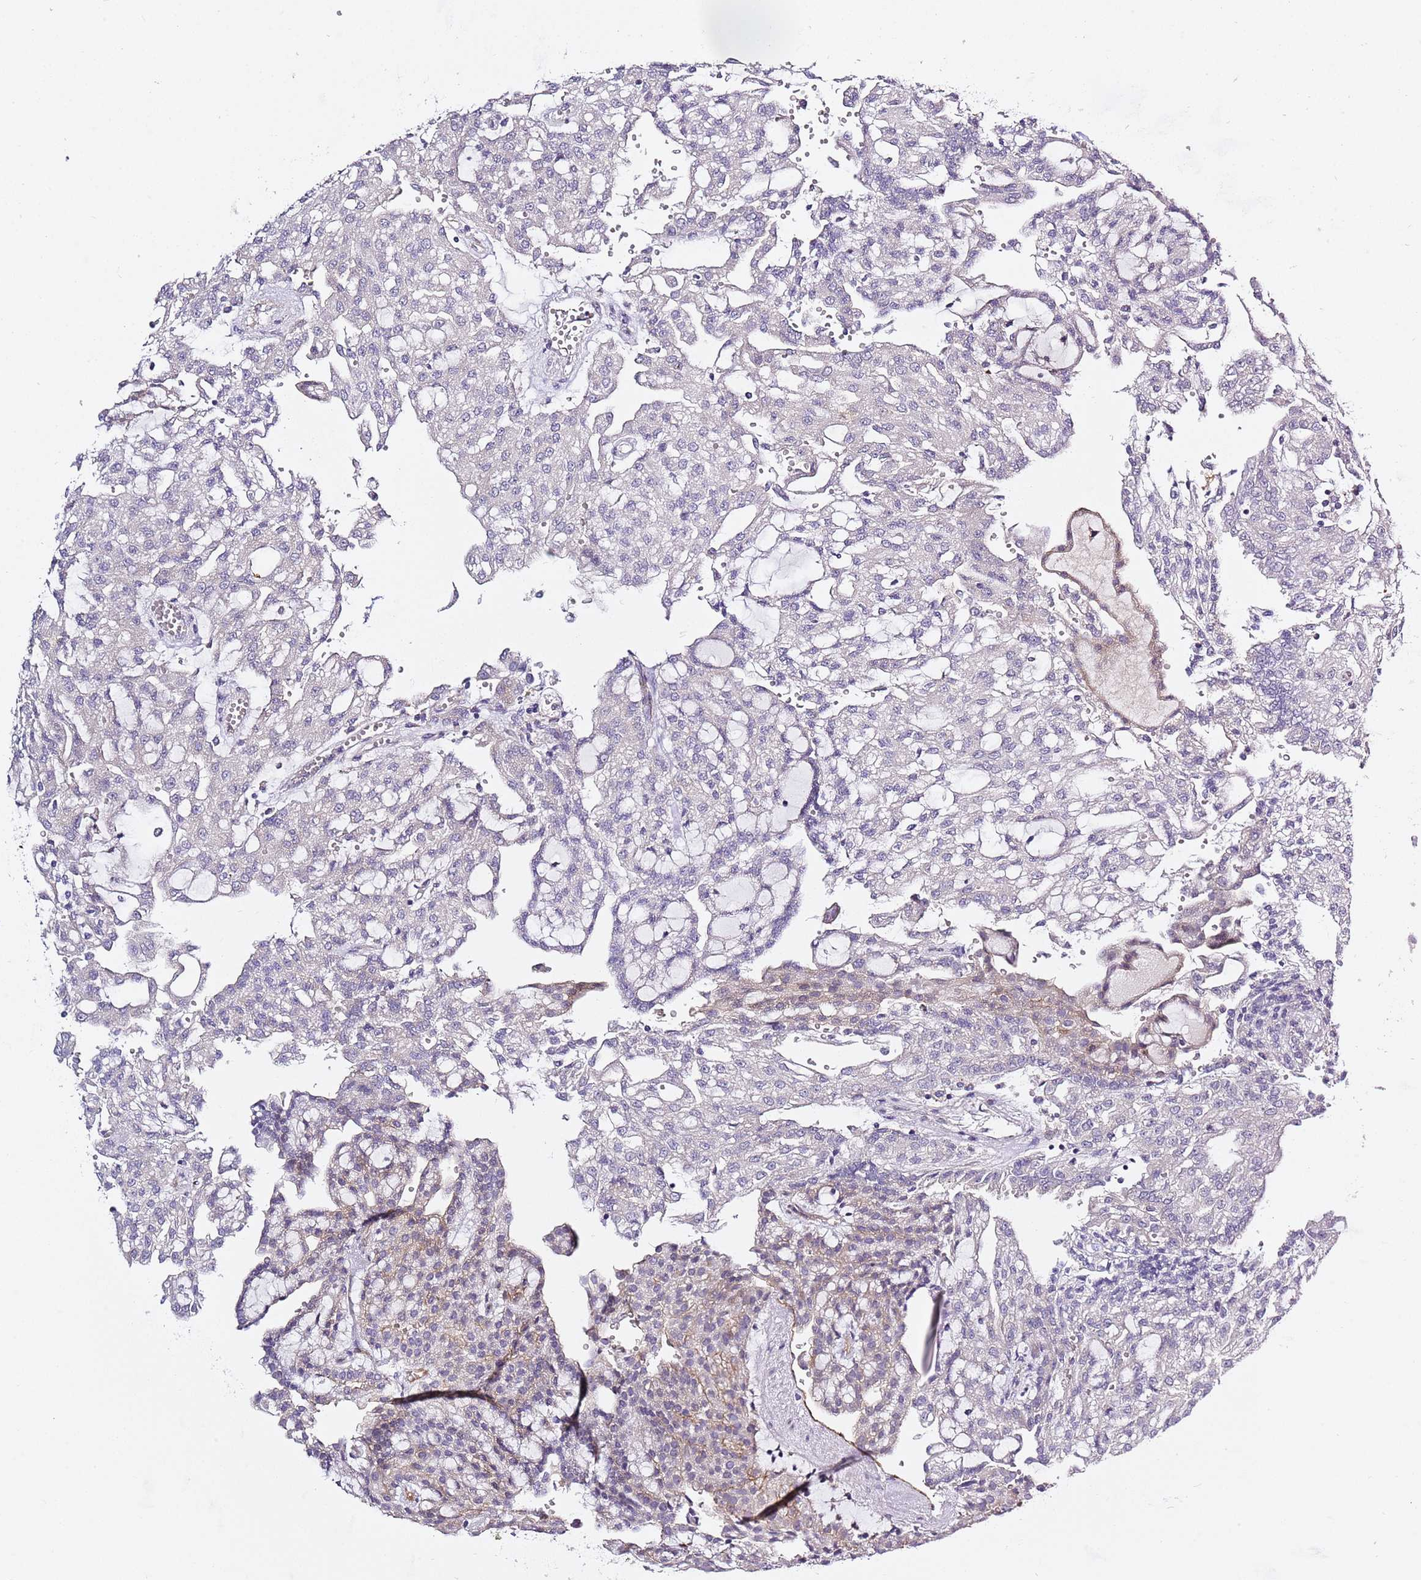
{"staining": {"intensity": "negative", "quantity": "none", "location": "none"}, "tissue": "renal cancer", "cell_type": "Tumor cells", "image_type": "cancer", "snomed": [{"axis": "morphology", "description": "Adenocarcinoma, NOS"}, {"axis": "topography", "description": "Kidney"}], "caption": "DAB (3,3'-diaminobenzidine) immunohistochemical staining of human renal cancer exhibits no significant staining in tumor cells. (DAB (3,3'-diaminobenzidine) immunohistochemistry (IHC), high magnification).", "gene": "RFK", "patient": {"sex": "male", "age": 63}}